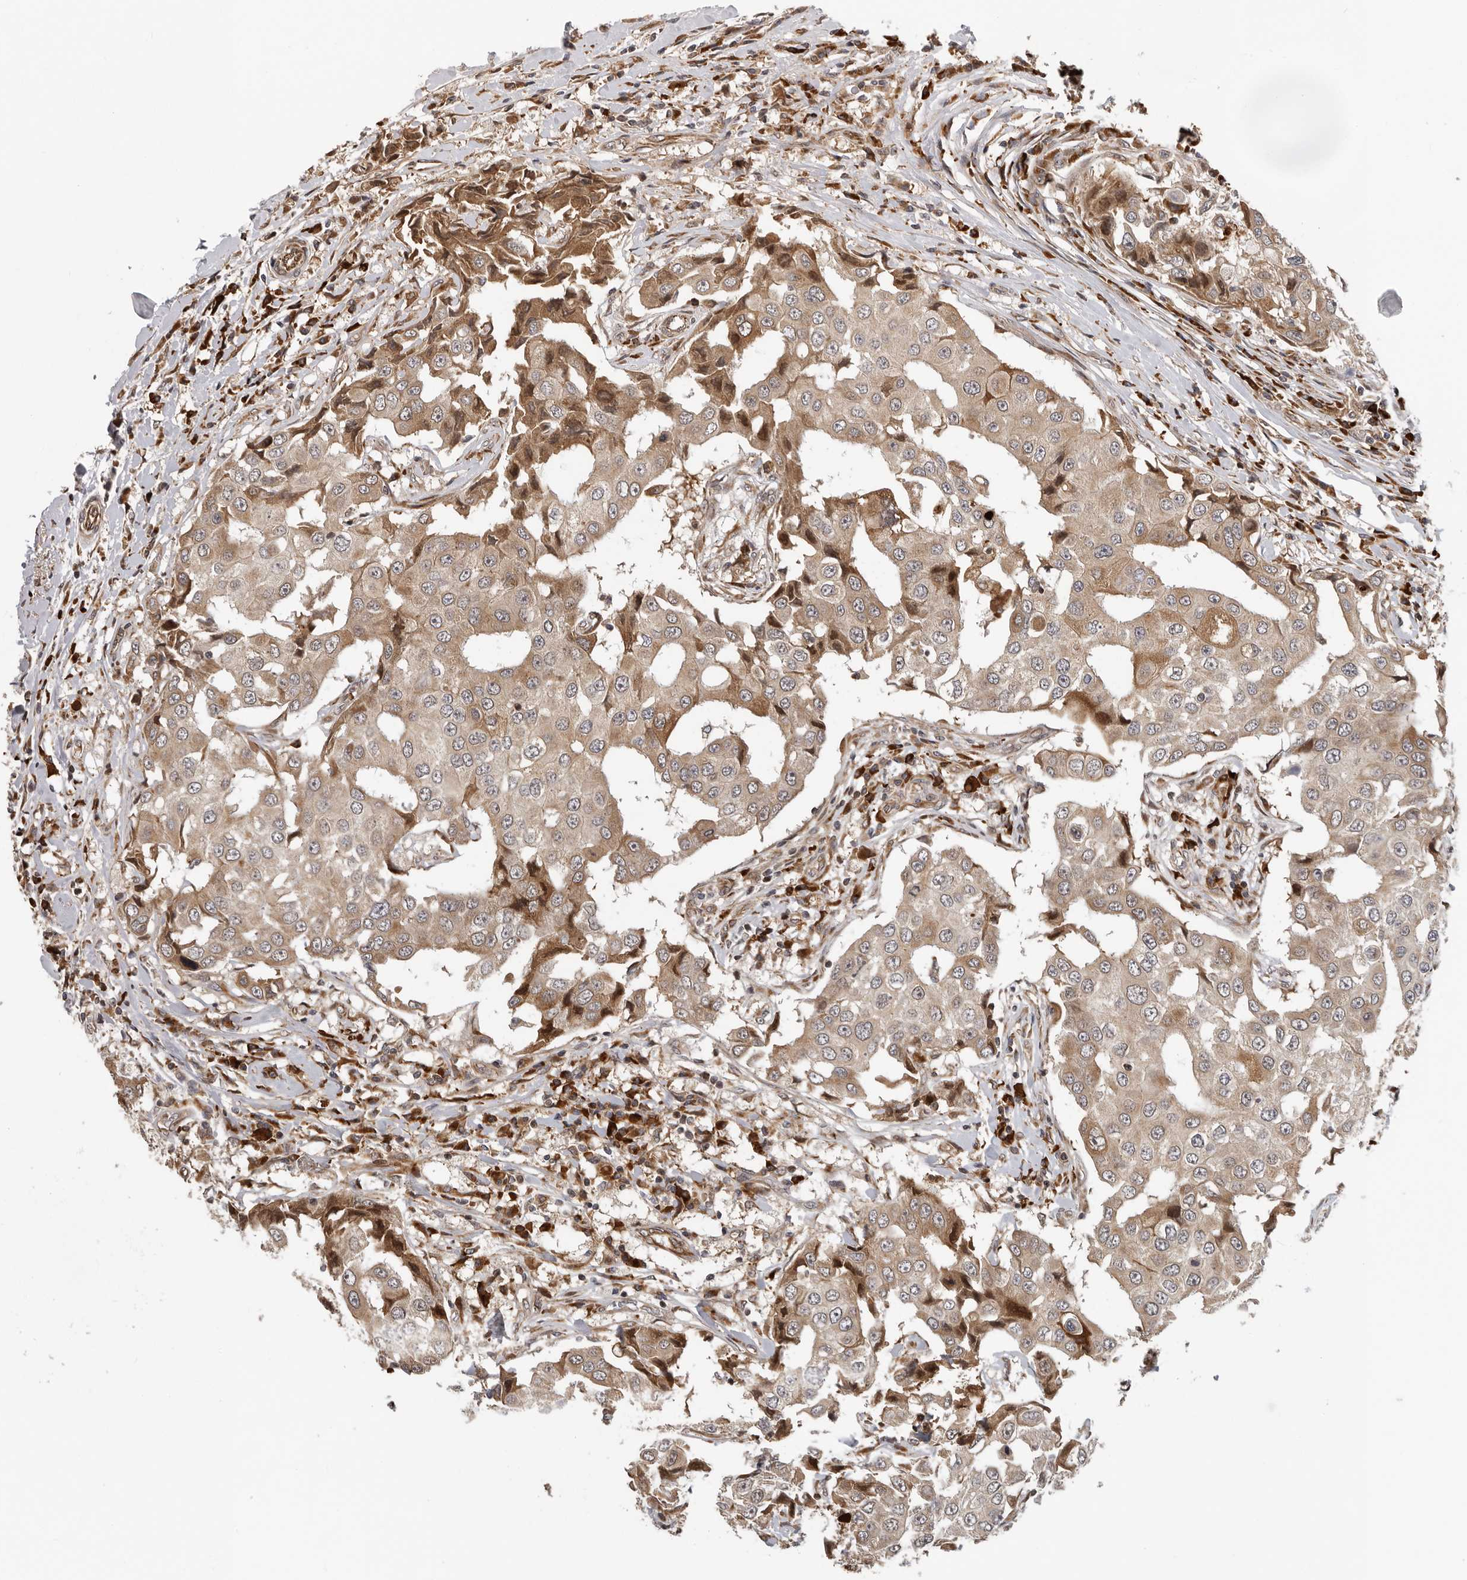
{"staining": {"intensity": "moderate", "quantity": ">75%", "location": "cytoplasmic/membranous"}, "tissue": "breast cancer", "cell_type": "Tumor cells", "image_type": "cancer", "snomed": [{"axis": "morphology", "description": "Duct carcinoma"}, {"axis": "topography", "description": "Breast"}], "caption": "This is an image of immunohistochemistry staining of breast cancer (infiltrating ductal carcinoma), which shows moderate staining in the cytoplasmic/membranous of tumor cells.", "gene": "RNF157", "patient": {"sex": "female", "age": 27}}